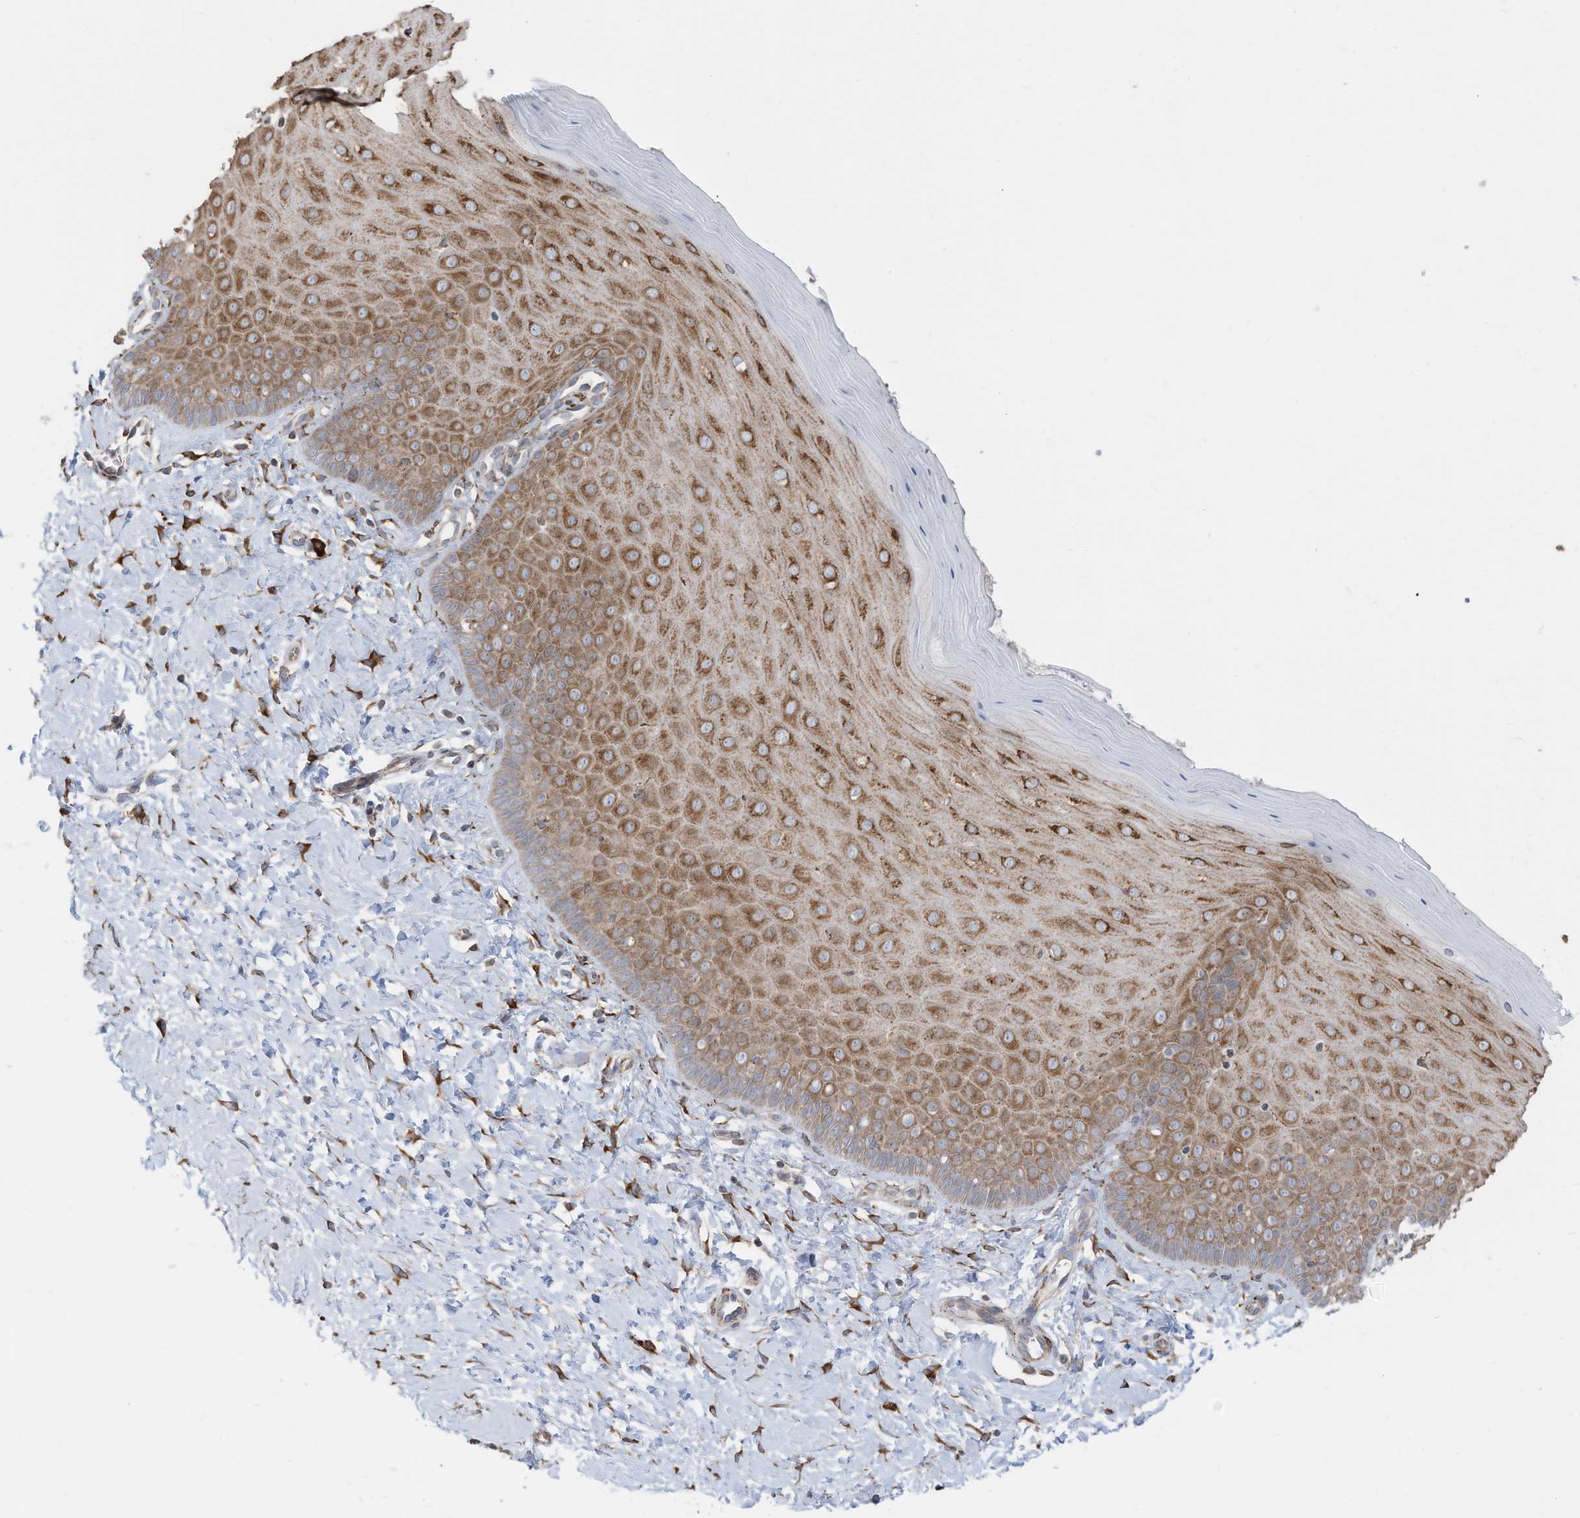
{"staining": {"intensity": "moderate", "quantity": ">75%", "location": "cytoplasmic/membranous"}, "tissue": "cervix", "cell_type": "Glandular cells", "image_type": "normal", "snomed": [{"axis": "morphology", "description": "Normal tissue, NOS"}, {"axis": "topography", "description": "Cervix"}], "caption": "An immunohistochemistry histopathology image of benign tissue is shown. Protein staining in brown shows moderate cytoplasmic/membranous positivity in cervix within glandular cells.", "gene": "ZNF354C", "patient": {"sex": "female", "age": 55}}